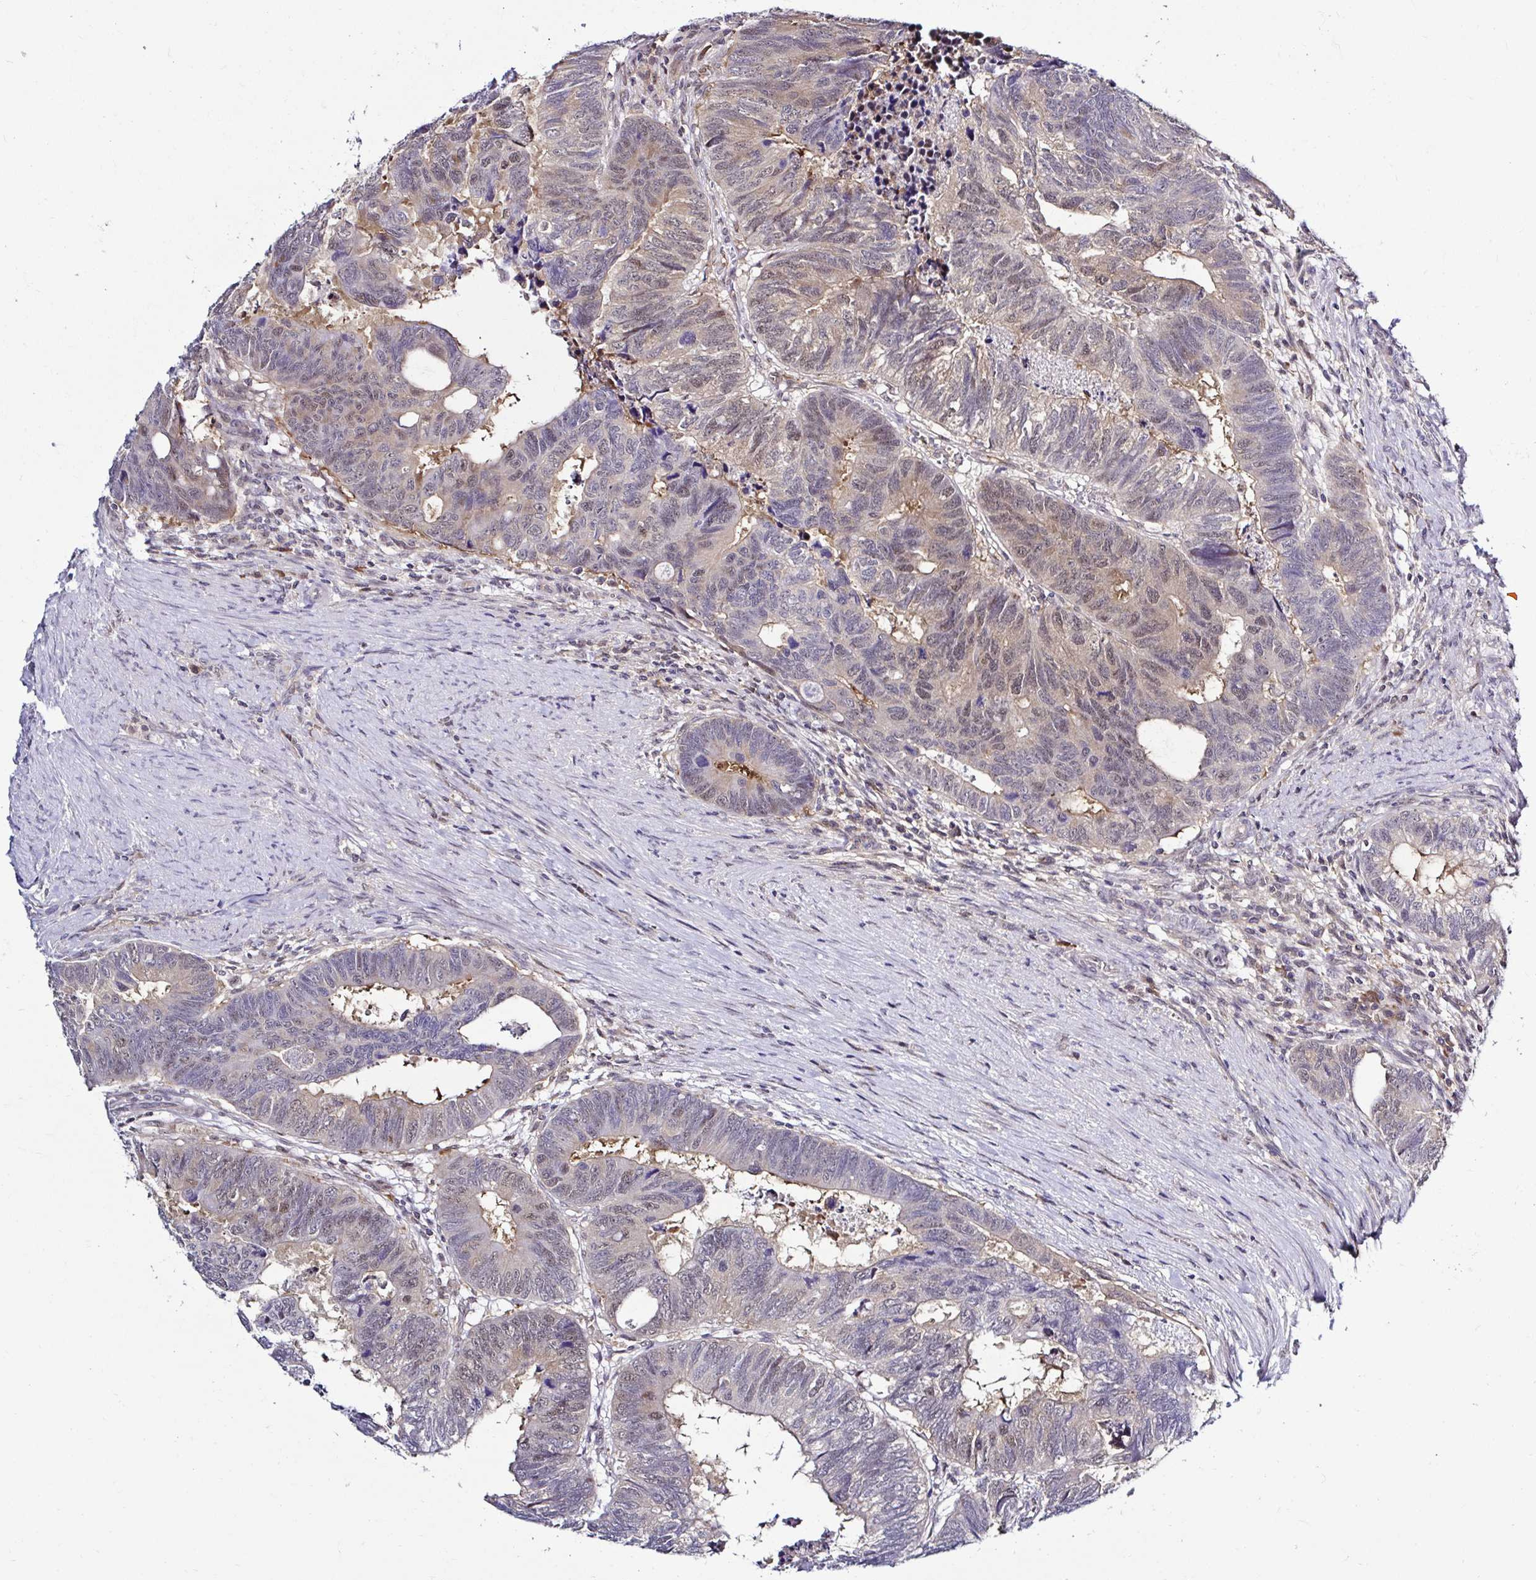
{"staining": {"intensity": "weak", "quantity": "<25%", "location": "nuclear"}, "tissue": "colorectal cancer", "cell_type": "Tumor cells", "image_type": "cancer", "snomed": [{"axis": "morphology", "description": "Adenocarcinoma, NOS"}, {"axis": "topography", "description": "Colon"}], "caption": "The histopathology image displays no staining of tumor cells in adenocarcinoma (colorectal).", "gene": "PSMD3", "patient": {"sex": "male", "age": 62}}